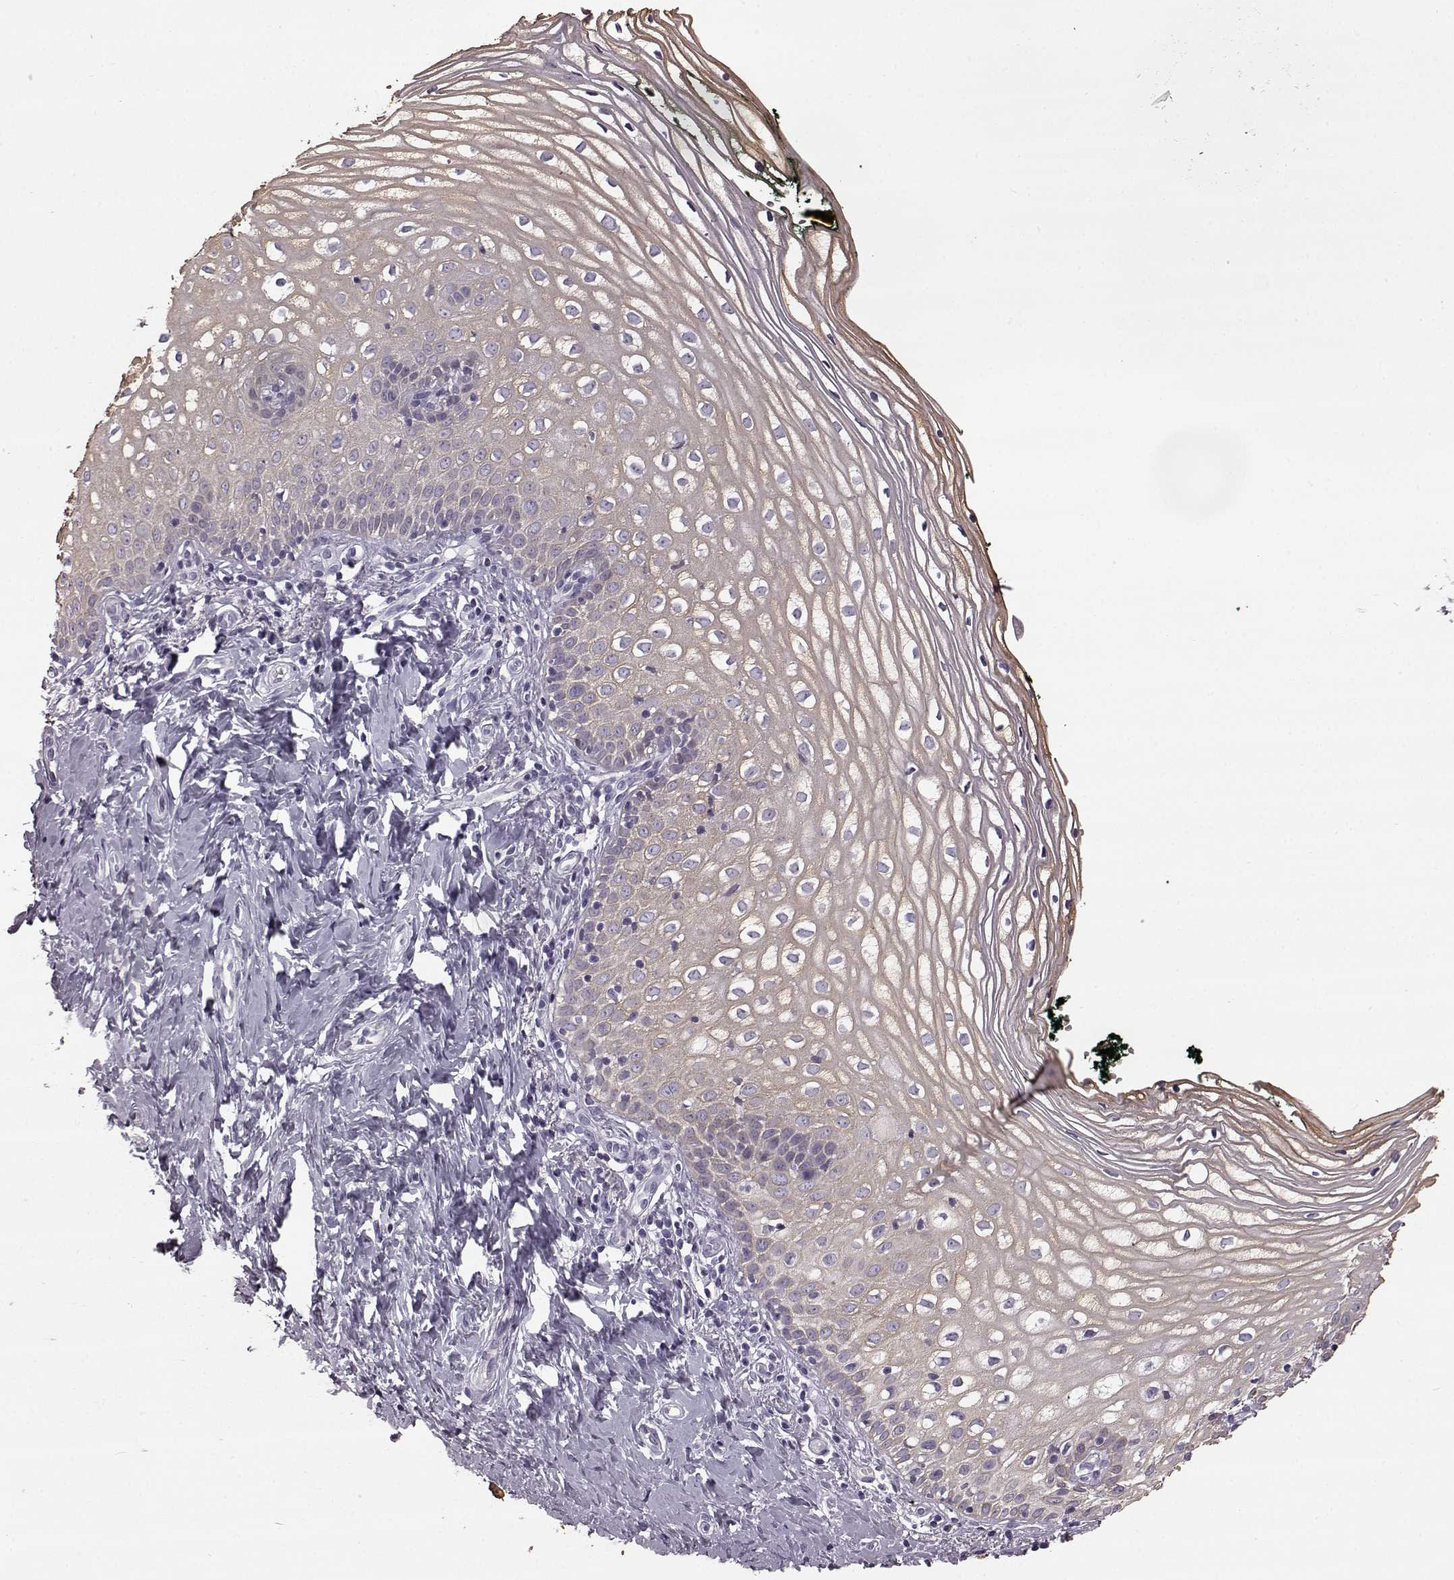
{"staining": {"intensity": "weak", "quantity": ">75%", "location": "cytoplasmic/membranous"}, "tissue": "vagina", "cell_type": "Squamous epithelial cells", "image_type": "normal", "snomed": [{"axis": "morphology", "description": "Normal tissue, NOS"}, {"axis": "topography", "description": "Vagina"}], "caption": "Brown immunohistochemical staining in benign vagina displays weak cytoplasmic/membranous staining in about >75% of squamous epithelial cells. The staining was performed using DAB to visualize the protein expression in brown, while the nuclei were stained in blue with hematoxylin (Magnification: 20x).", "gene": "ODAD4", "patient": {"sex": "female", "age": 47}}